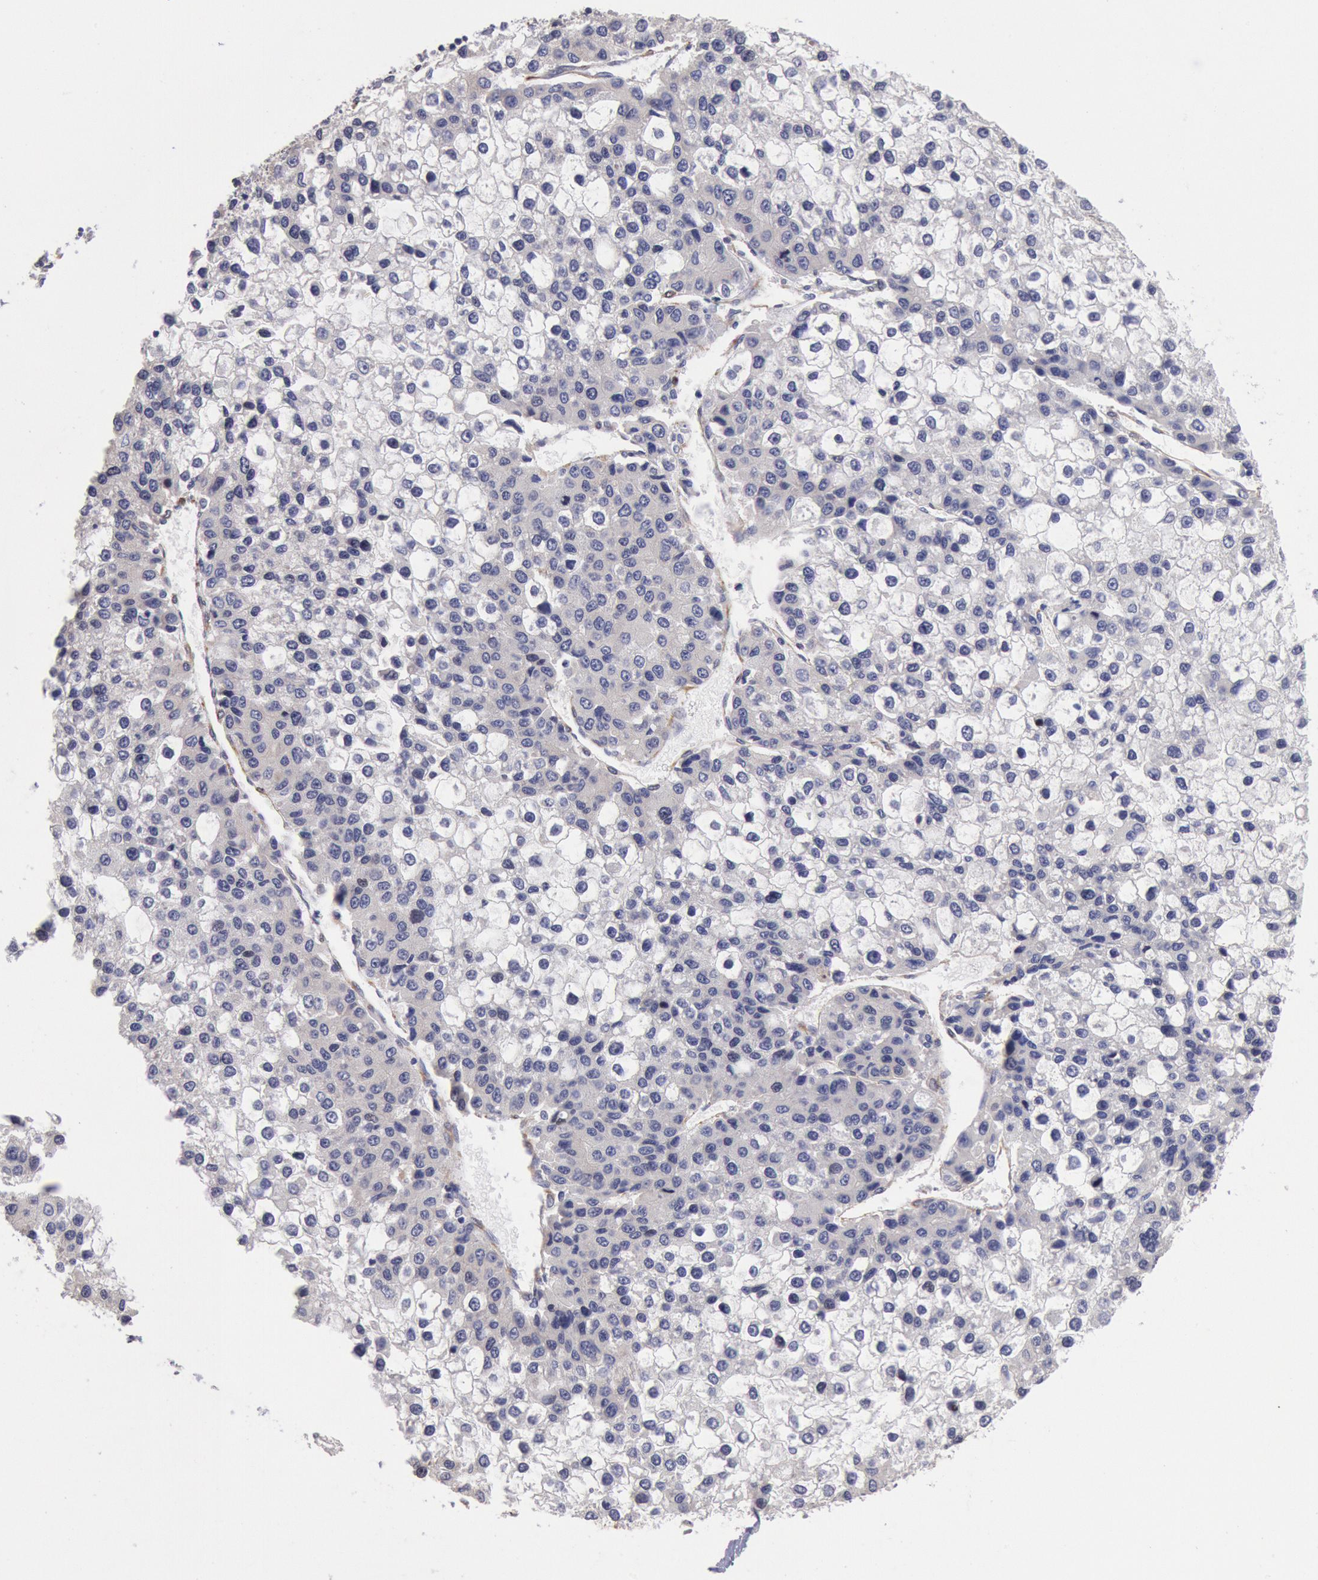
{"staining": {"intensity": "negative", "quantity": "none", "location": "none"}, "tissue": "liver cancer", "cell_type": "Tumor cells", "image_type": "cancer", "snomed": [{"axis": "morphology", "description": "Carcinoma, Hepatocellular, NOS"}, {"axis": "topography", "description": "Liver"}], "caption": "Immunohistochemical staining of human liver cancer (hepatocellular carcinoma) displays no significant staining in tumor cells.", "gene": "DRG1", "patient": {"sex": "female", "age": 66}}